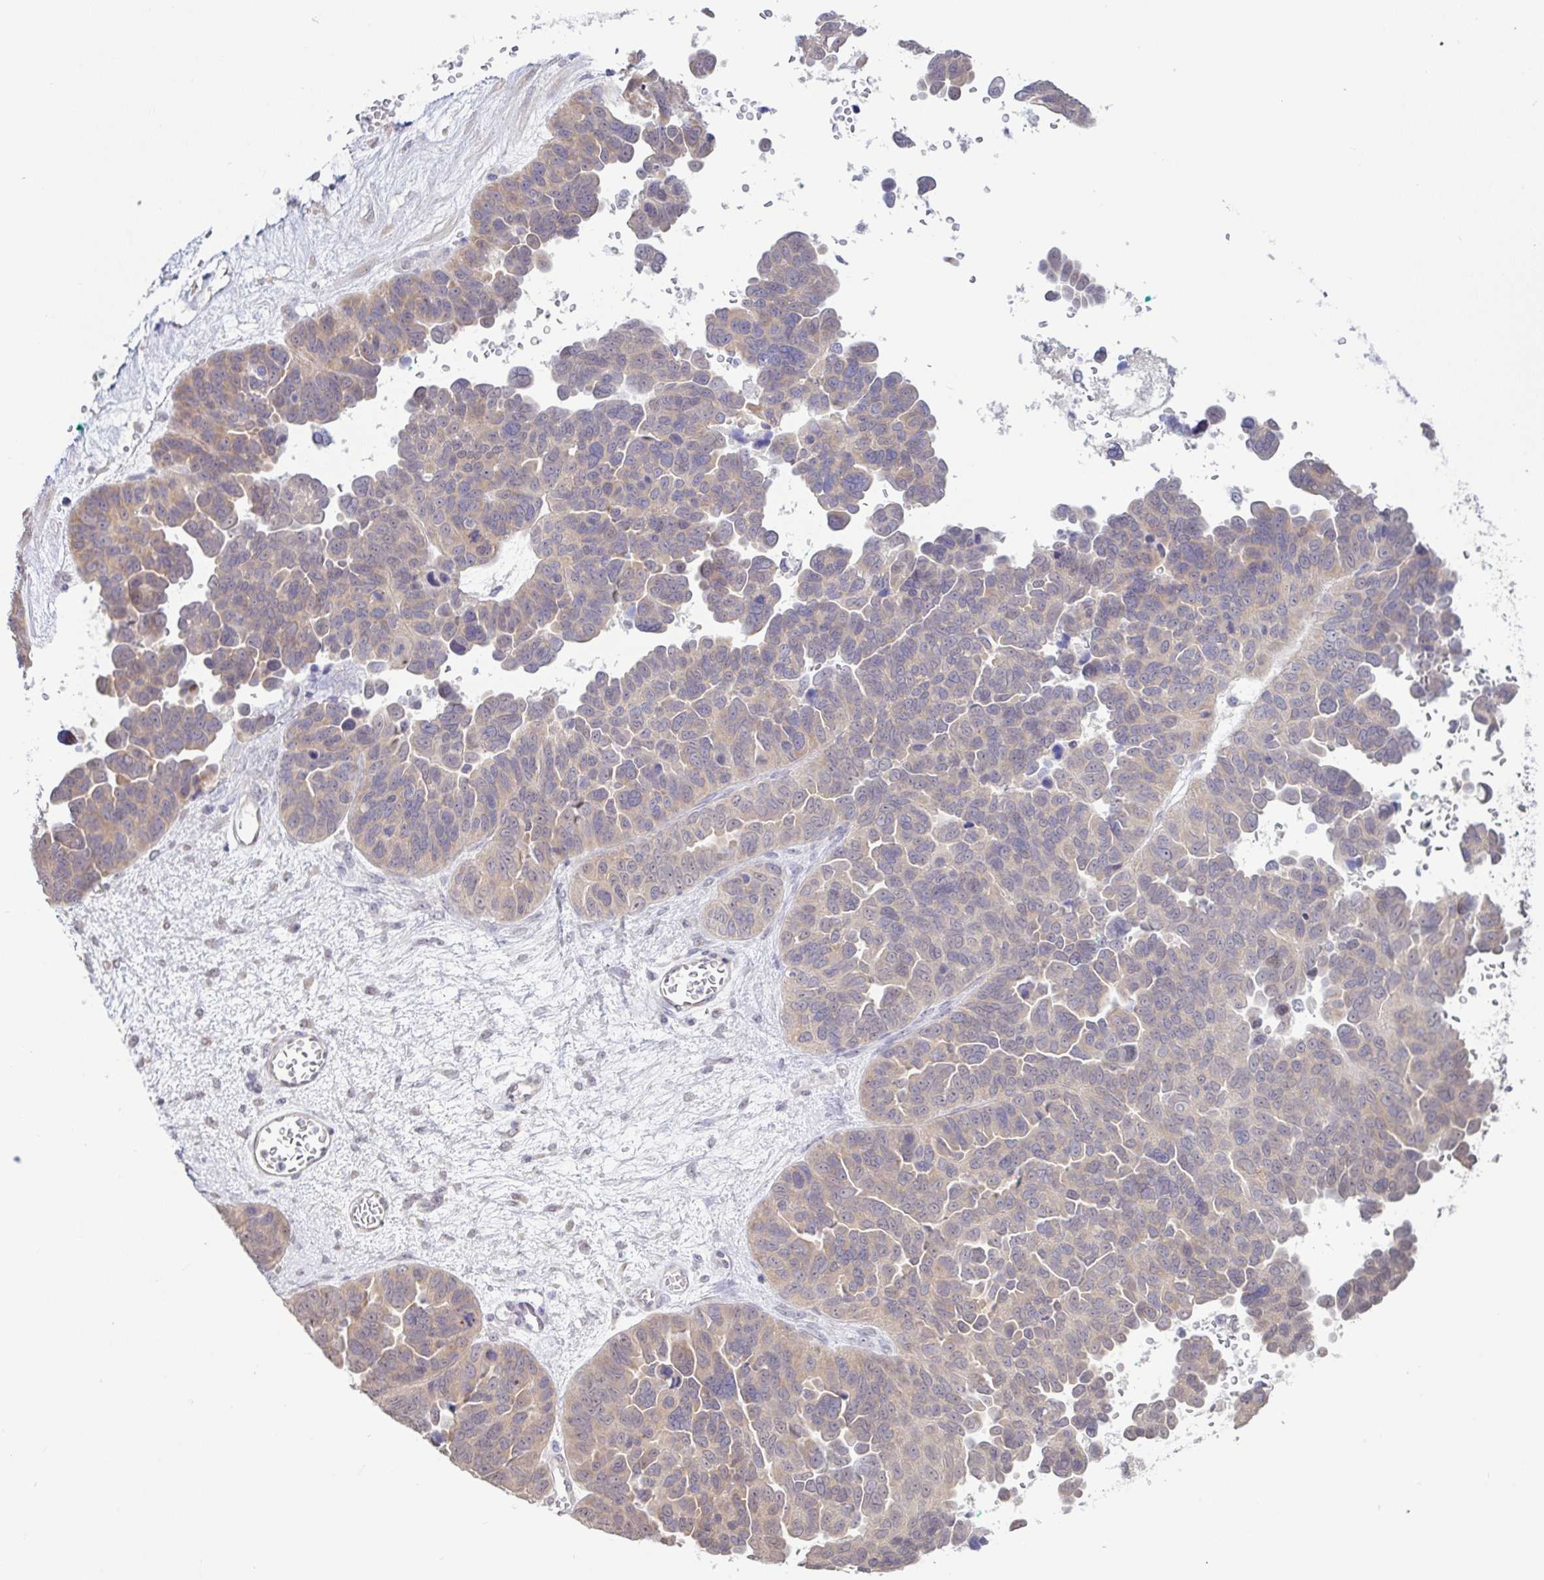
{"staining": {"intensity": "weak", "quantity": "25%-75%", "location": "cytoplasmic/membranous,nuclear"}, "tissue": "ovarian cancer", "cell_type": "Tumor cells", "image_type": "cancer", "snomed": [{"axis": "morphology", "description": "Cystadenocarcinoma, serous, NOS"}, {"axis": "topography", "description": "Ovary"}], "caption": "Tumor cells reveal weak cytoplasmic/membranous and nuclear expression in approximately 25%-75% of cells in ovarian serous cystadenocarcinoma. Immunohistochemistry stains the protein in brown and the nuclei are stained blue.", "gene": "HYPK", "patient": {"sex": "female", "age": 64}}